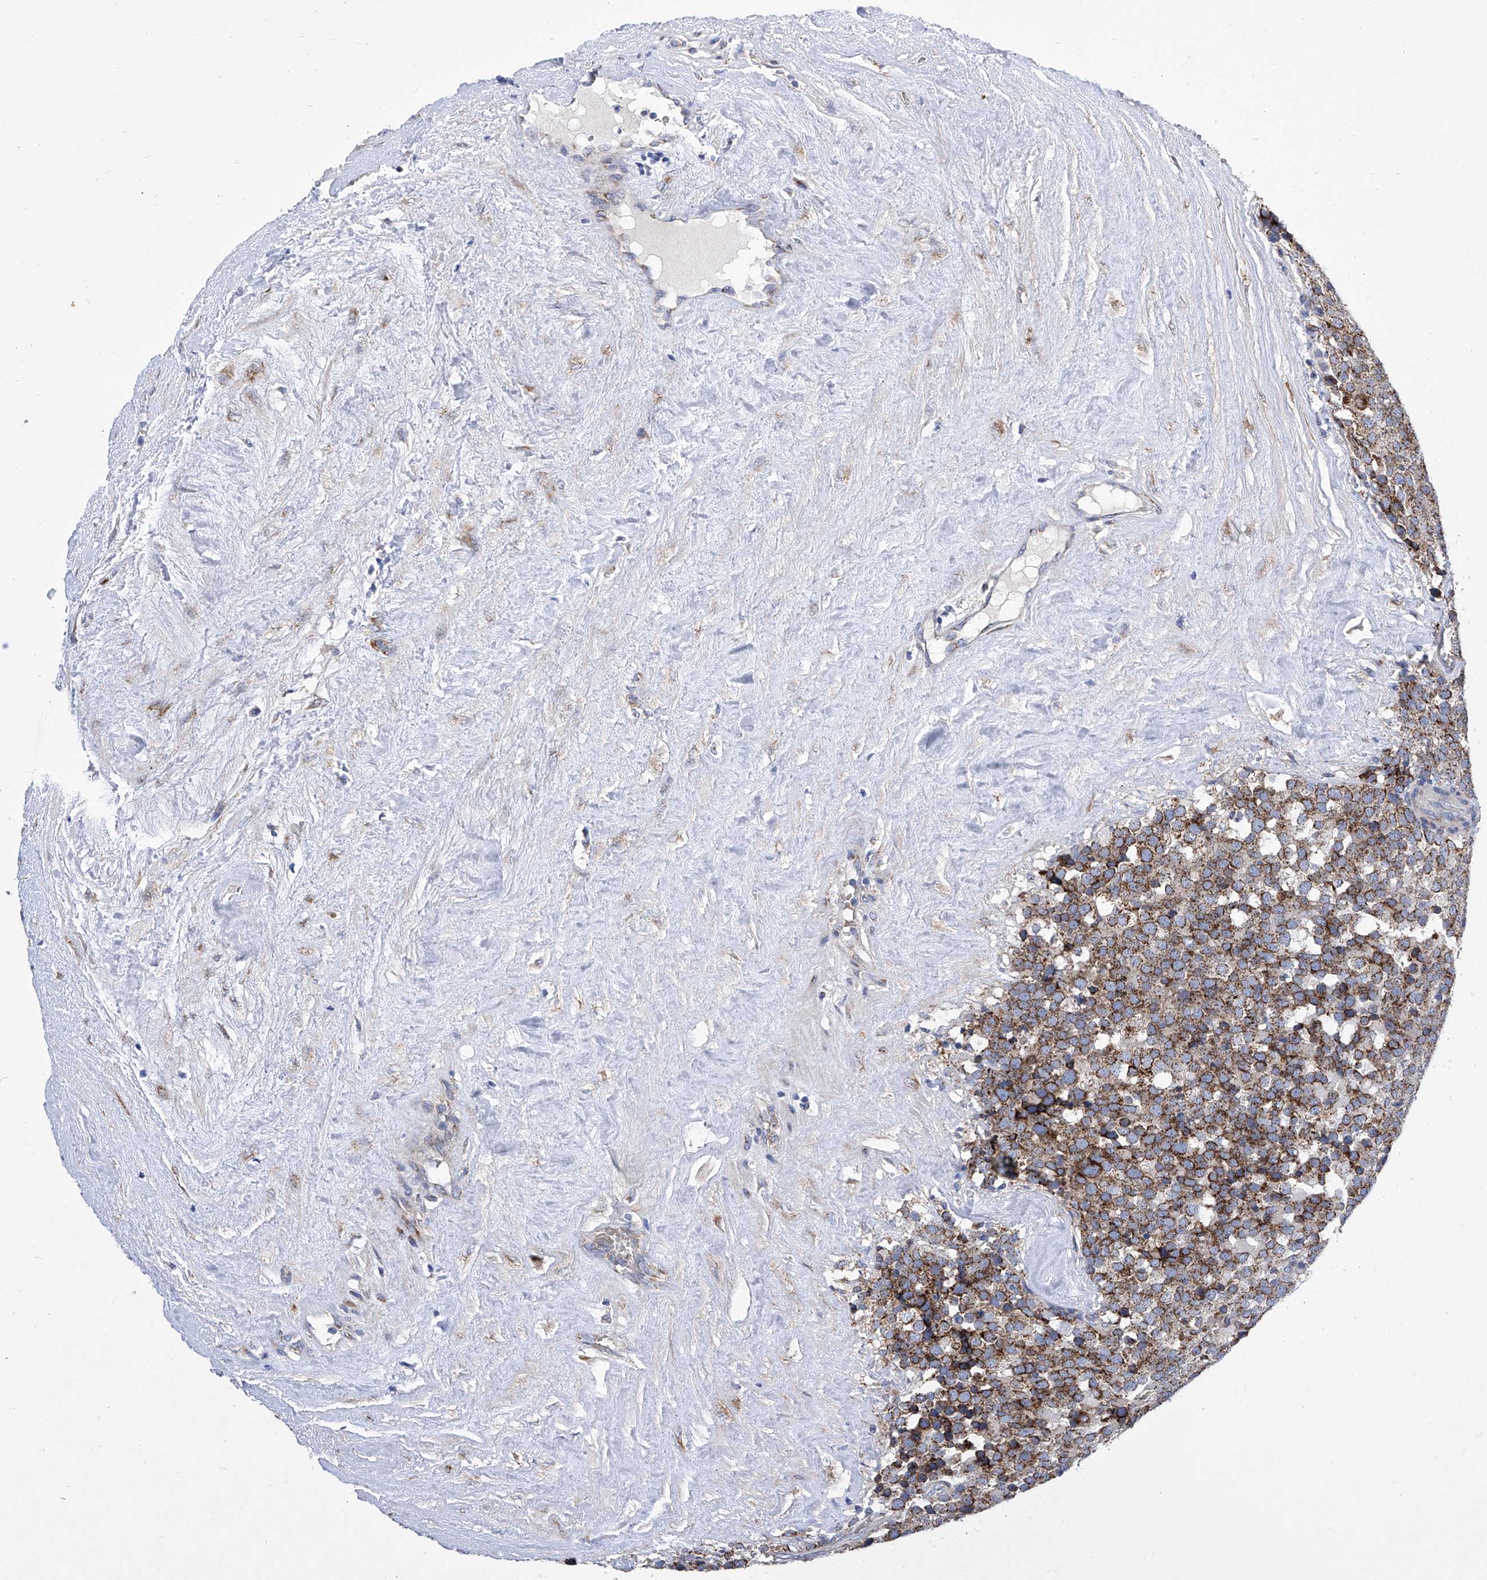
{"staining": {"intensity": "moderate", "quantity": ">75%", "location": "cytoplasmic/membranous"}, "tissue": "testis cancer", "cell_type": "Tumor cells", "image_type": "cancer", "snomed": [{"axis": "morphology", "description": "Seminoma, NOS"}, {"axis": "topography", "description": "Testis"}], "caption": "Human seminoma (testis) stained with a protein marker displays moderate staining in tumor cells.", "gene": "TJAP1", "patient": {"sex": "male", "age": 71}}